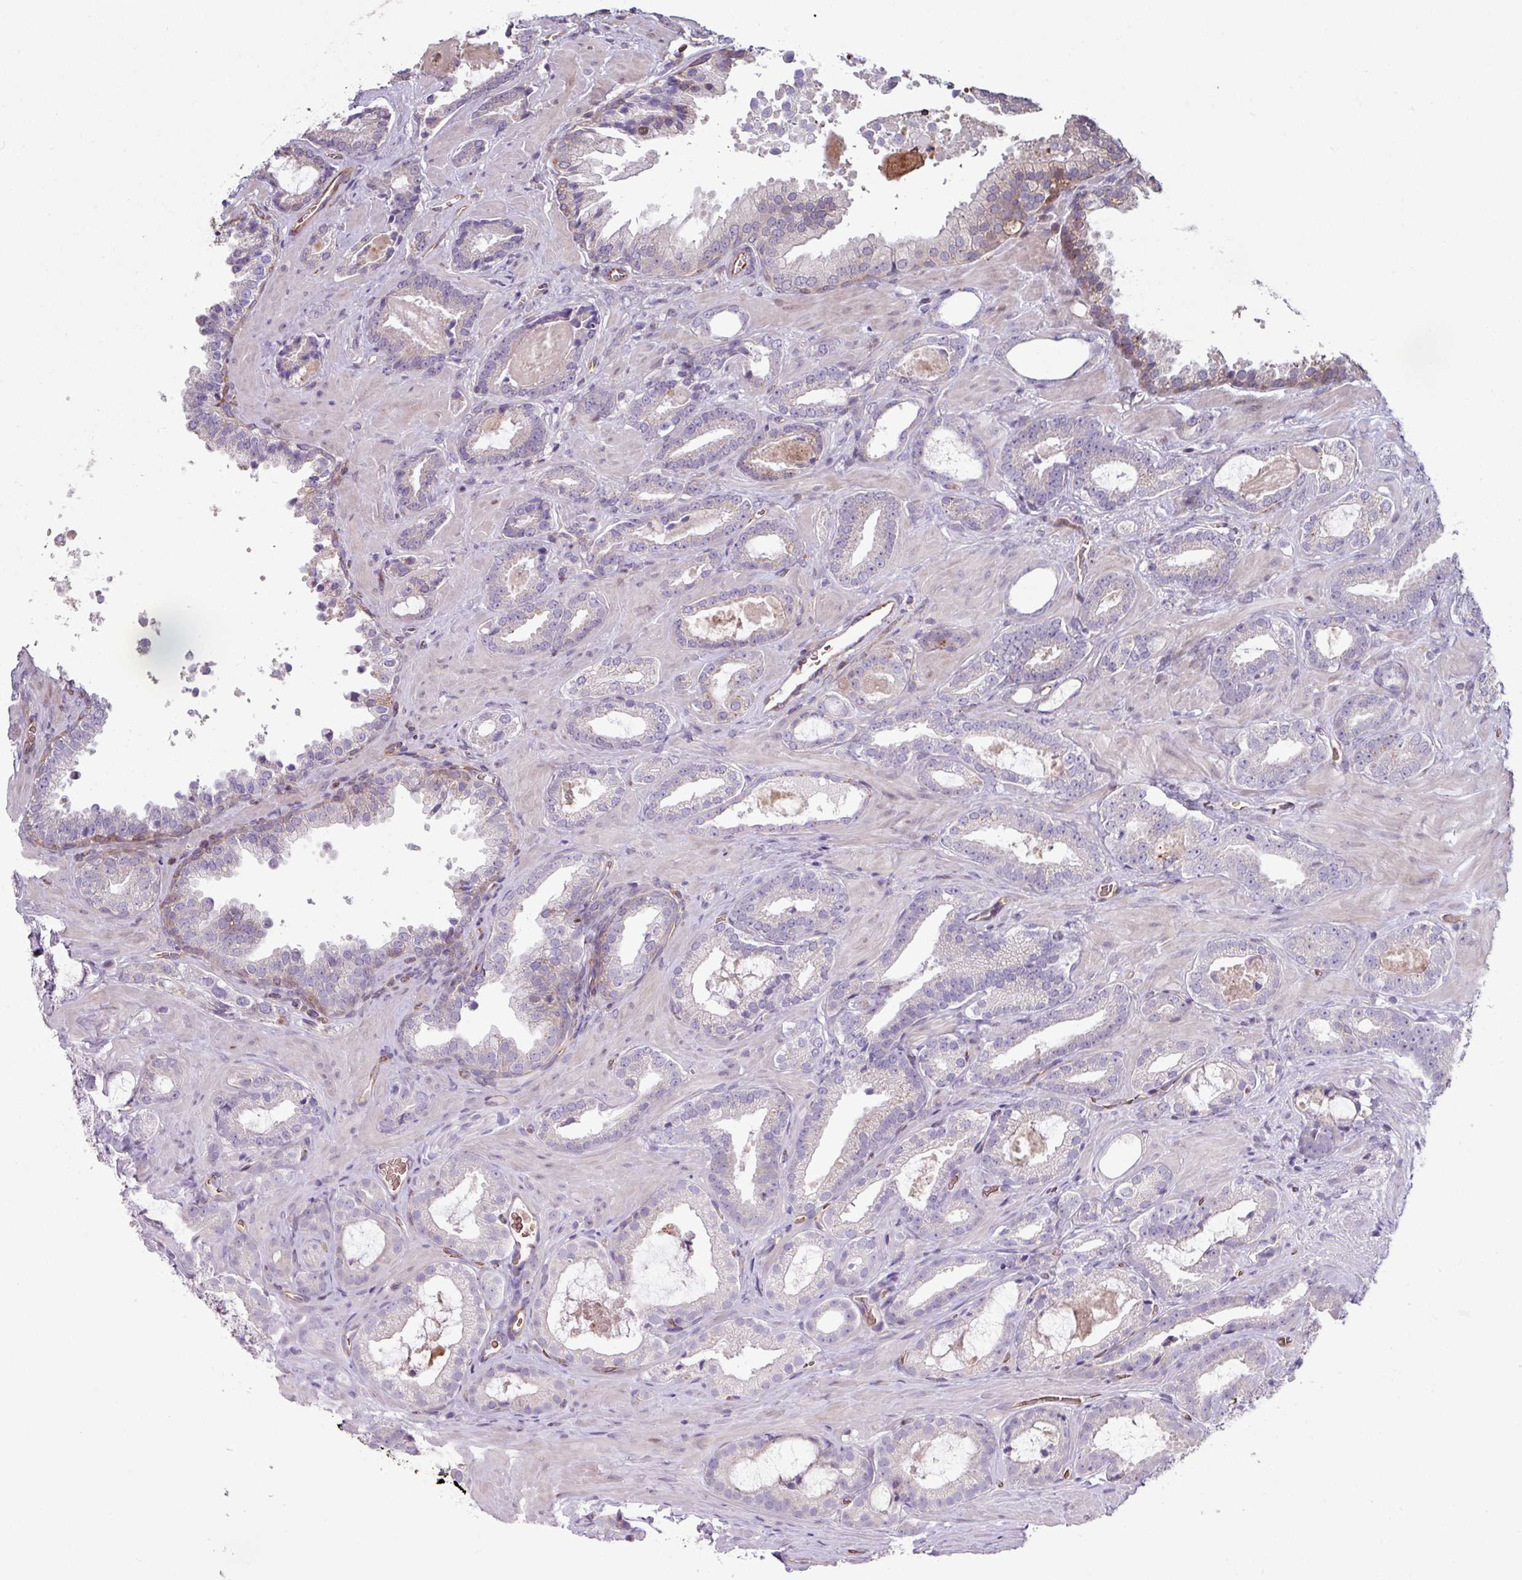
{"staining": {"intensity": "negative", "quantity": "none", "location": "none"}, "tissue": "prostate cancer", "cell_type": "Tumor cells", "image_type": "cancer", "snomed": [{"axis": "morphology", "description": "Adenocarcinoma, Low grade"}, {"axis": "topography", "description": "Prostate"}], "caption": "Prostate adenocarcinoma (low-grade) was stained to show a protein in brown. There is no significant staining in tumor cells.", "gene": "ANO9", "patient": {"sex": "male", "age": 62}}